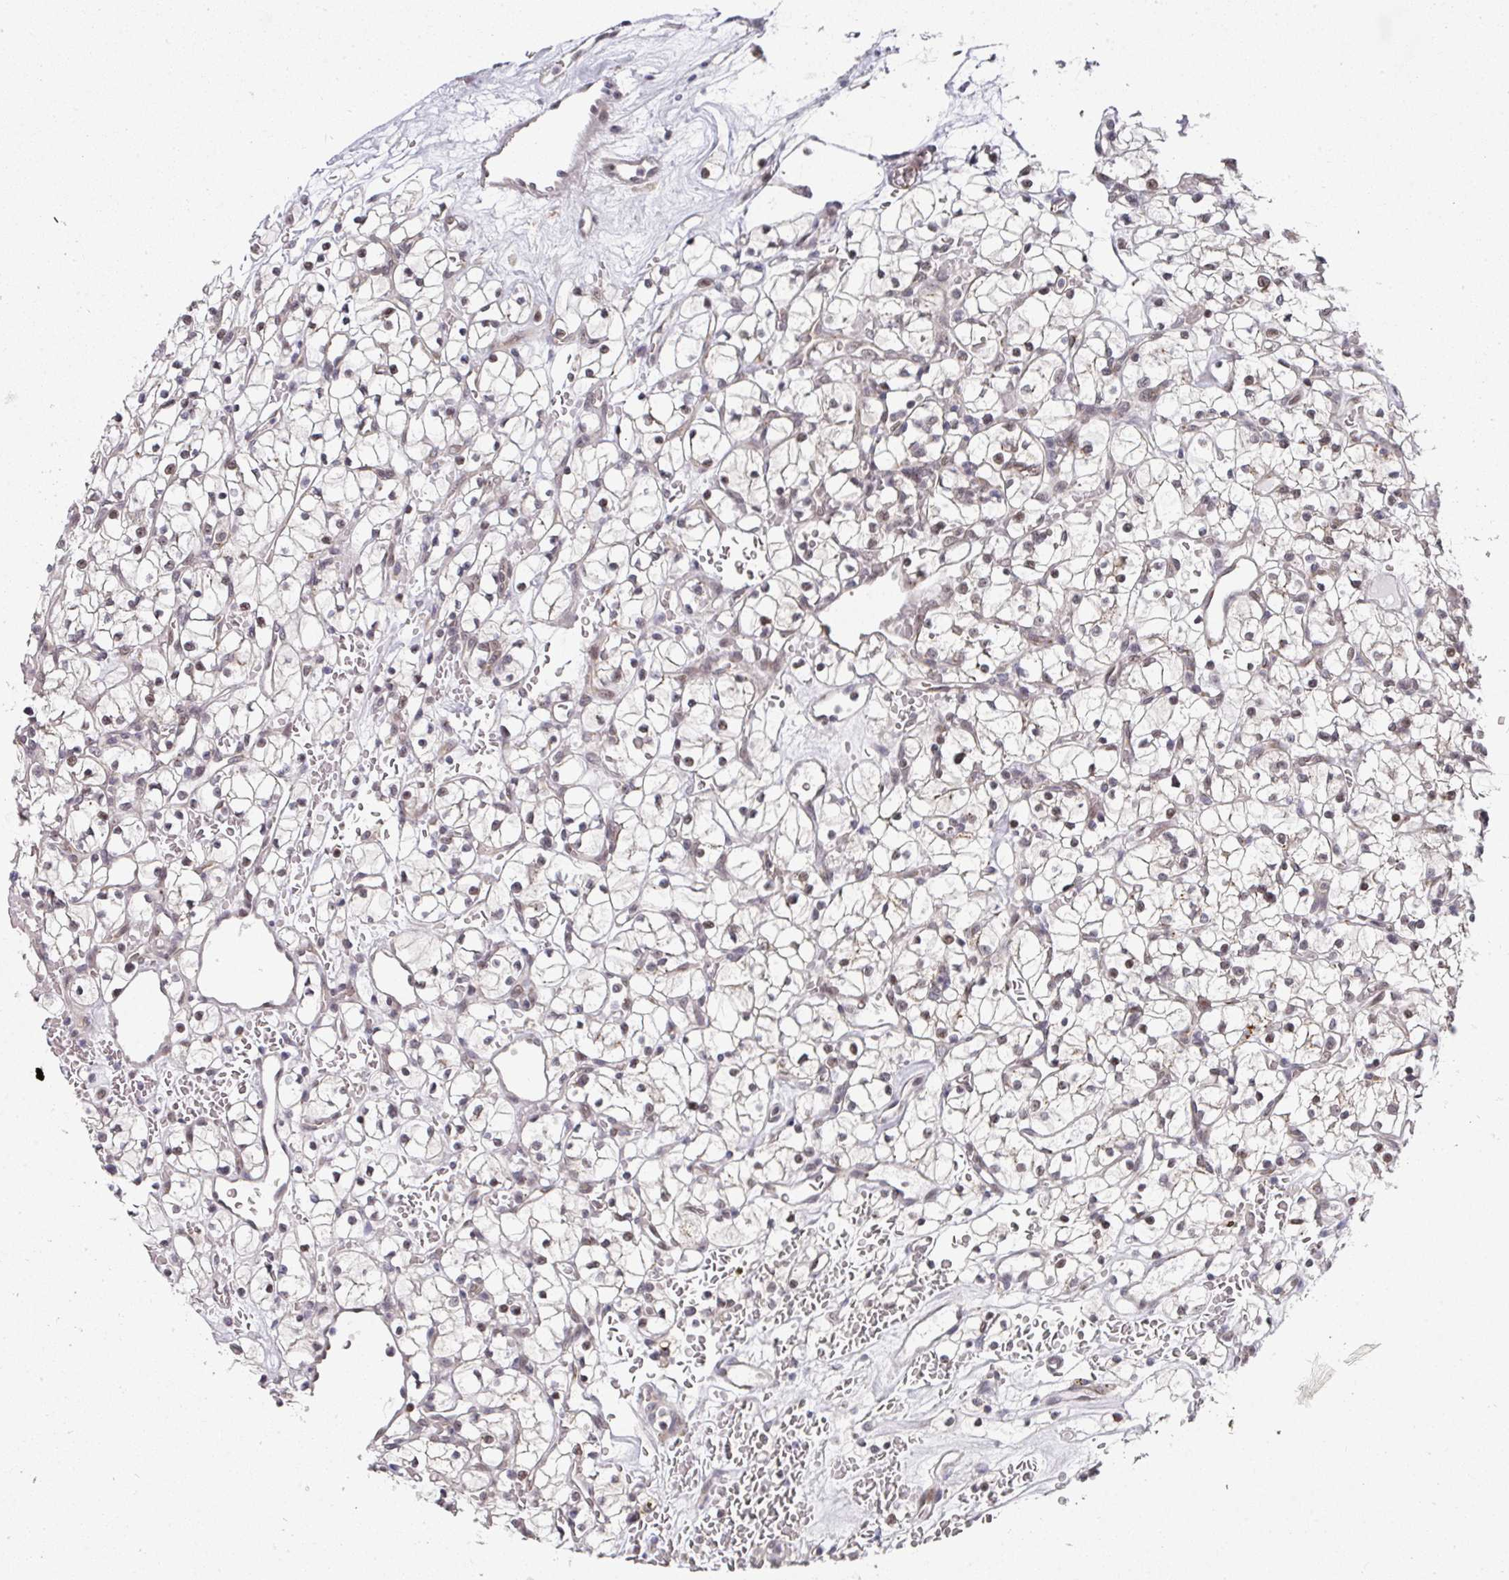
{"staining": {"intensity": "negative", "quantity": "none", "location": "none"}, "tissue": "renal cancer", "cell_type": "Tumor cells", "image_type": "cancer", "snomed": [{"axis": "morphology", "description": "Adenocarcinoma, NOS"}, {"axis": "topography", "description": "Kidney"}], "caption": "This is a micrograph of immunohistochemistry staining of renal cancer (adenocarcinoma), which shows no positivity in tumor cells. (DAB immunohistochemistry visualized using brightfield microscopy, high magnification).", "gene": "C18orf25", "patient": {"sex": "female", "age": 64}}